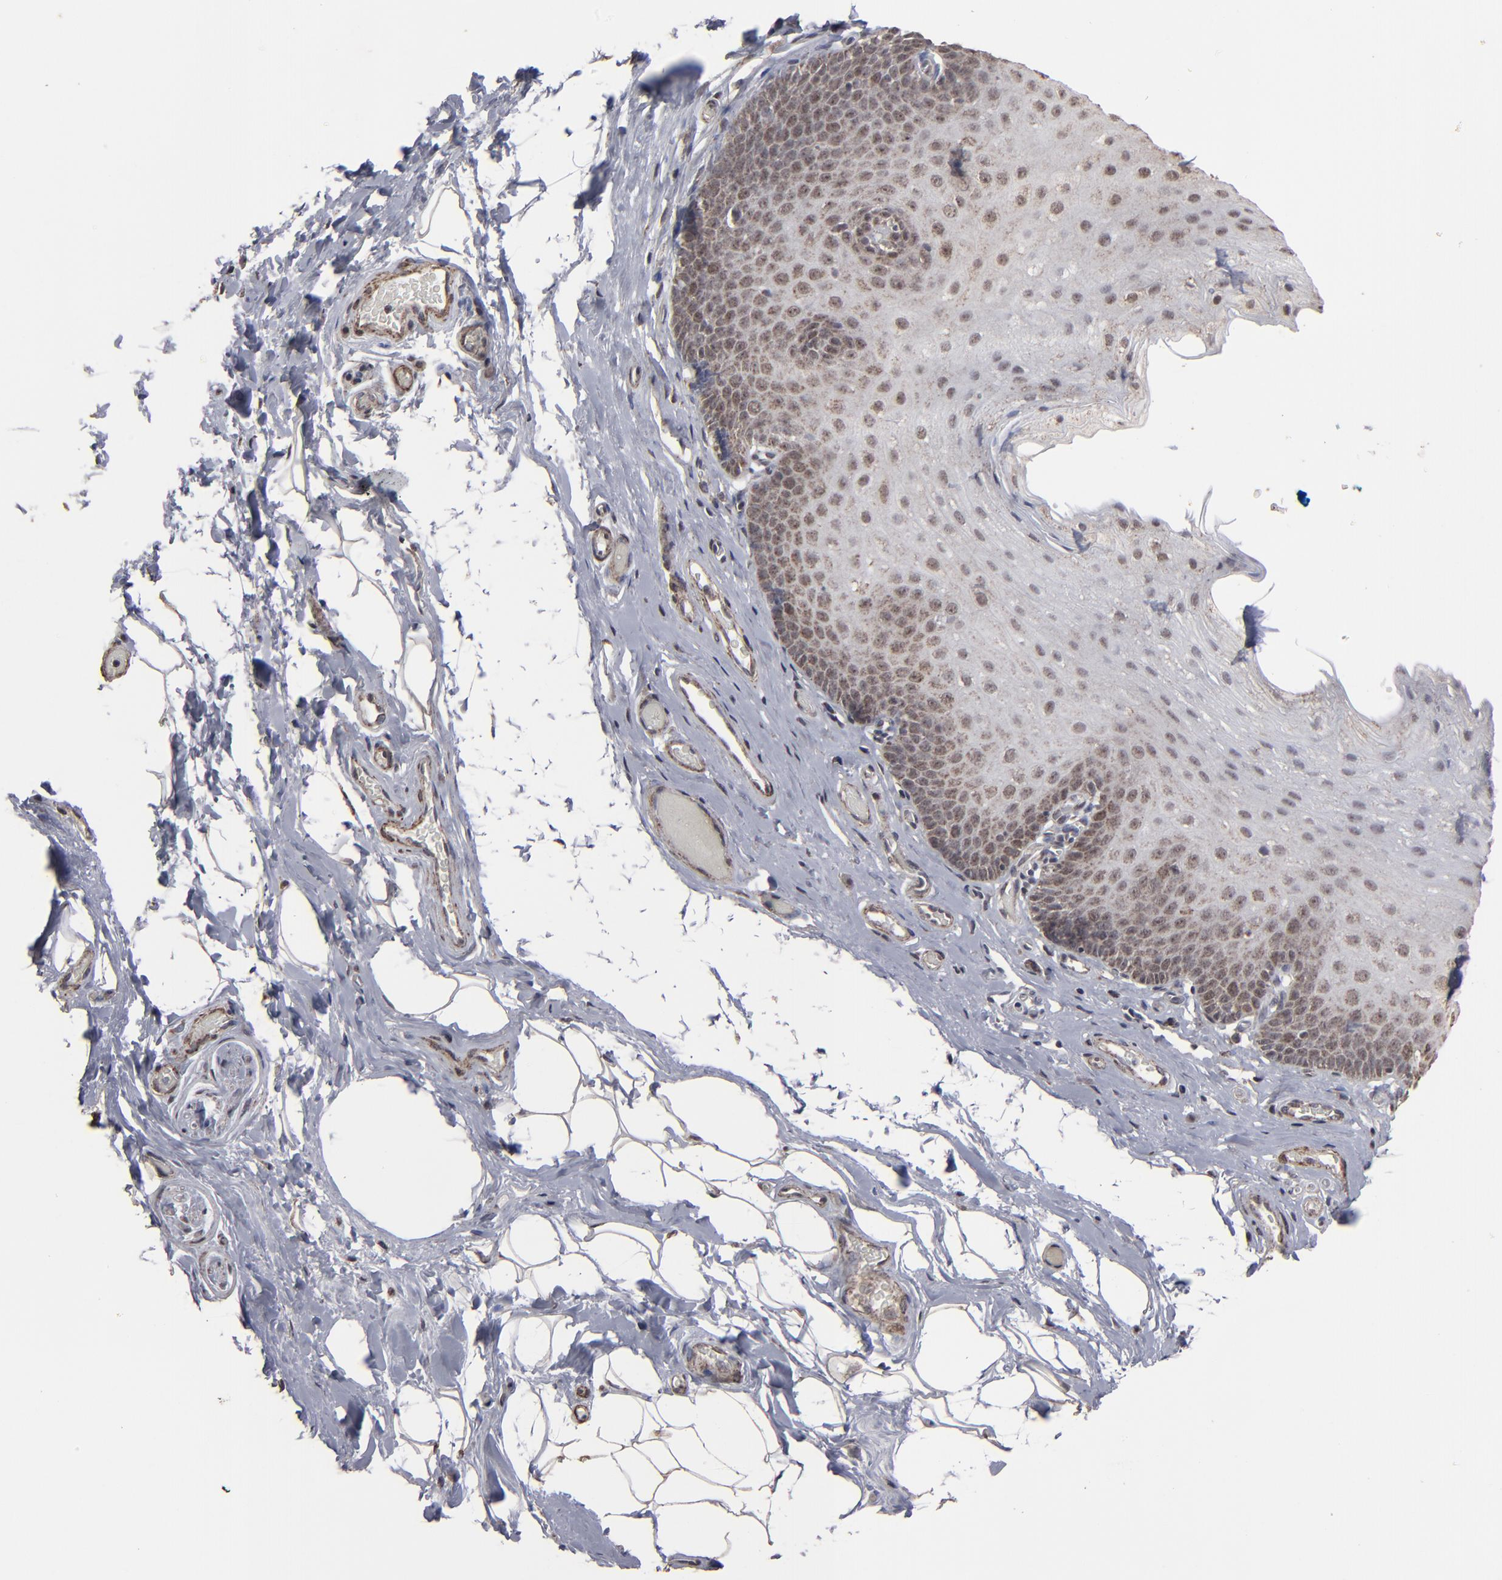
{"staining": {"intensity": "moderate", "quantity": "25%-75%", "location": "cytoplasmic/membranous,nuclear"}, "tissue": "nasopharynx", "cell_type": "Respiratory epithelial cells", "image_type": "normal", "snomed": [{"axis": "morphology", "description": "Normal tissue, NOS"}, {"axis": "topography", "description": "Nasopharynx"}], "caption": "A brown stain highlights moderate cytoplasmic/membranous,nuclear positivity of a protein in respiratory epithelial cells of benign human nasopharynx. (brown staining indicates protein expression, while blue staining denotes nuclei).", "gene": "BNIP3", "patient": {"sex": "male", "age": 56}}